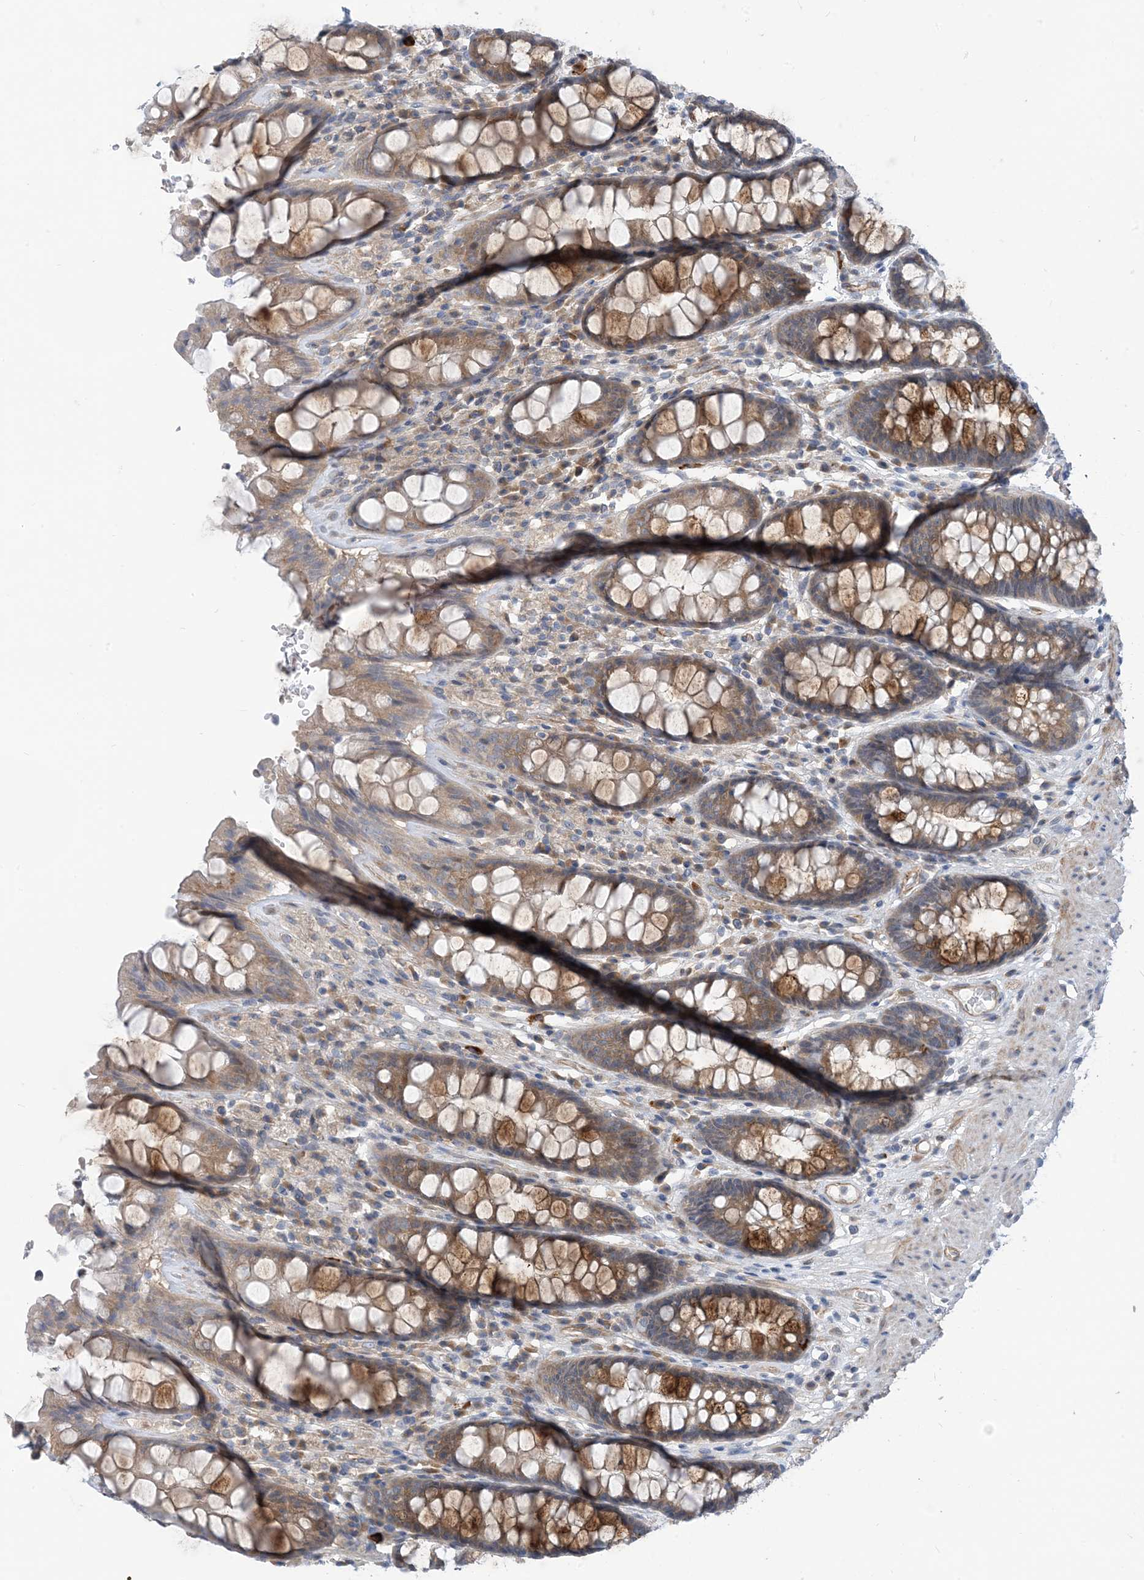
{"staining": {"intensity": "moderate", "quantity": ">75%", "location": "cytoplasmic/membranous"}, "tissue": "rectum", "cell_type": "Glandular cells", "image_type": "normal", "snomed": [{"axis": "morphology", "description": "Normal tissue, NOS"}, {"axis": "topography", "description": "Rectum"}], "caption": "Approximately >75% of glandular cells in normal human rectum show moderate cytoplasmic/membranous protein expression as visualized by brown immunohistochemical staining.", "gene": "PLEKHA3", "patient": {"sex": "male", "age": 64}}